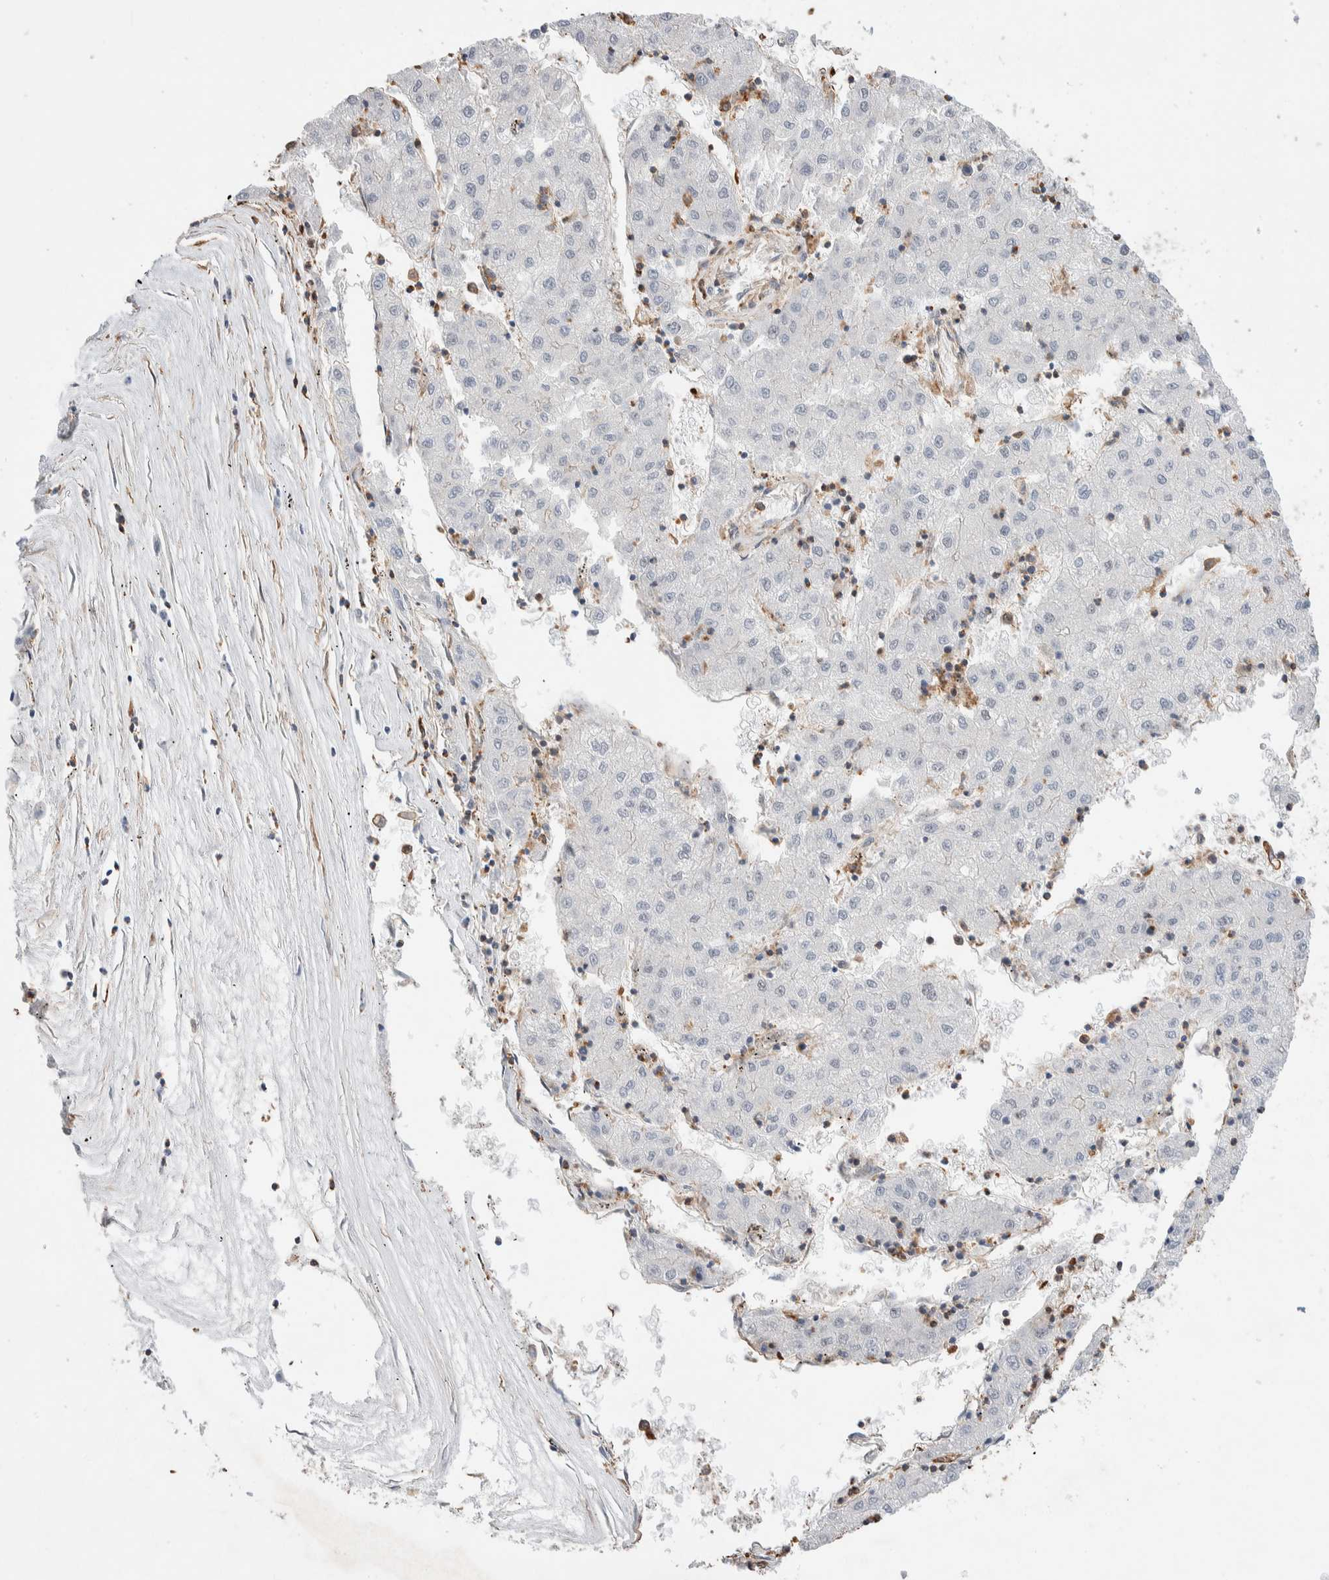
{"staining": {"intensity": "negative", "quantity": "none", "location": "none"}, "tissue": "liver cancer", "cell_type": "Tumor cells", "image_type": "cancer", "snomed": [{"axis": "morphology", "description": "Carcinoma, Hepatocellular, NOS"}, {"axis": "topography", "description": "Liver"}], "caption": "Immunohistochemistry micrograph of human liver cancer stained for a protein (brown), which displays no staining in tumor cells.", "gene": "ZNF704", "patient": {"sex": "male", "age": 72}}